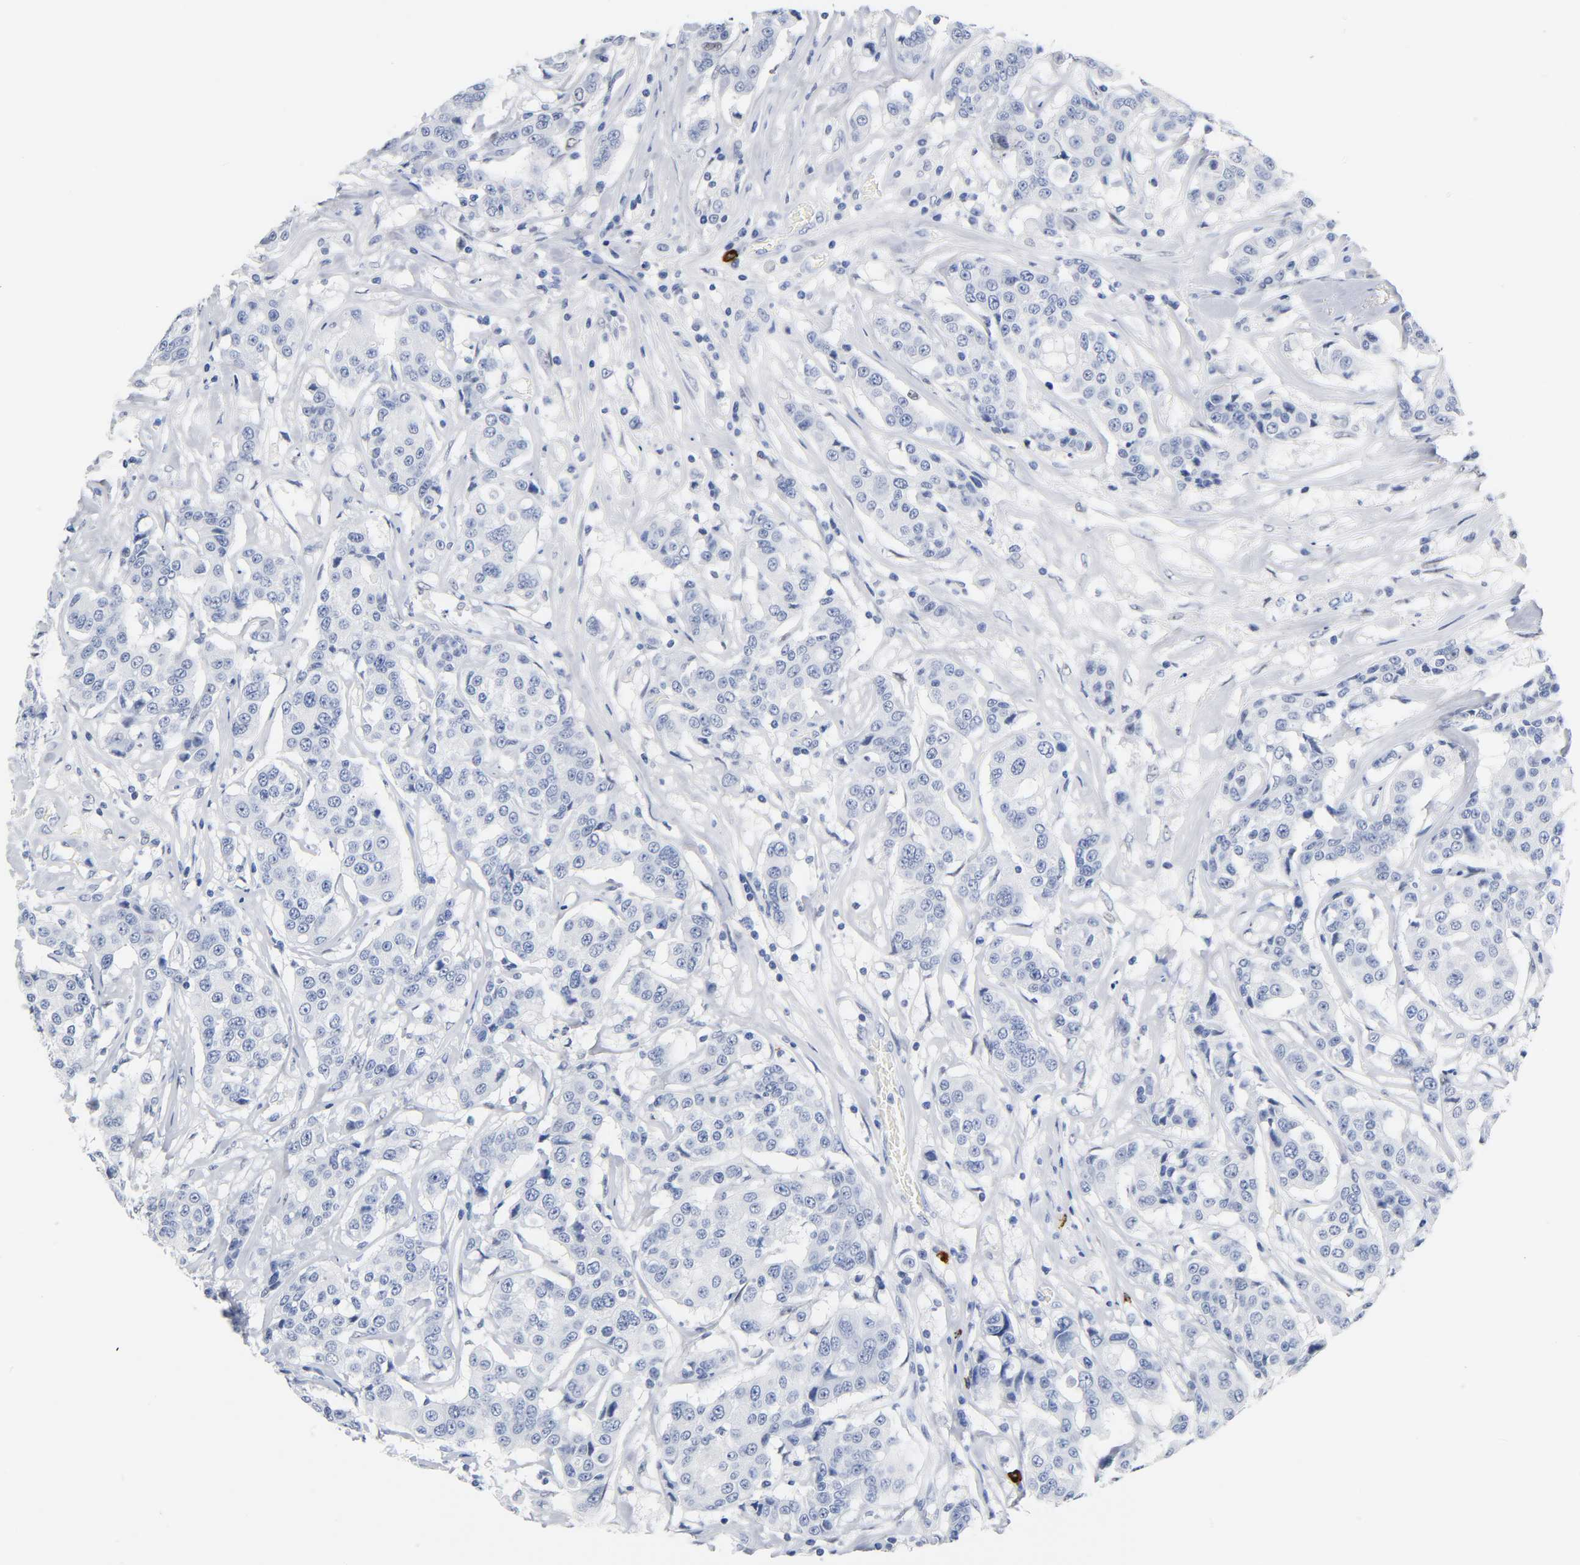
{"staining": {"intensity": "negative", "quantity": "none", "location": "none"}, "tissue": "breast cancer", "cell_type": "Tumor cells", "image_type": "cancer", "snomed": [{"axis": "morphology", "description": "Duct carcinoma"}, {"axis": "topography", "description": "Breast"}], "caption": "Immunohistochemistry histopathology image of human infiltrating ductal carcinoma (breast) stained for a protein (brown), which exhibits no positivity in tumor cells.", "gene": "NAB2", "patient": {"sex": "female", "age": 27}}